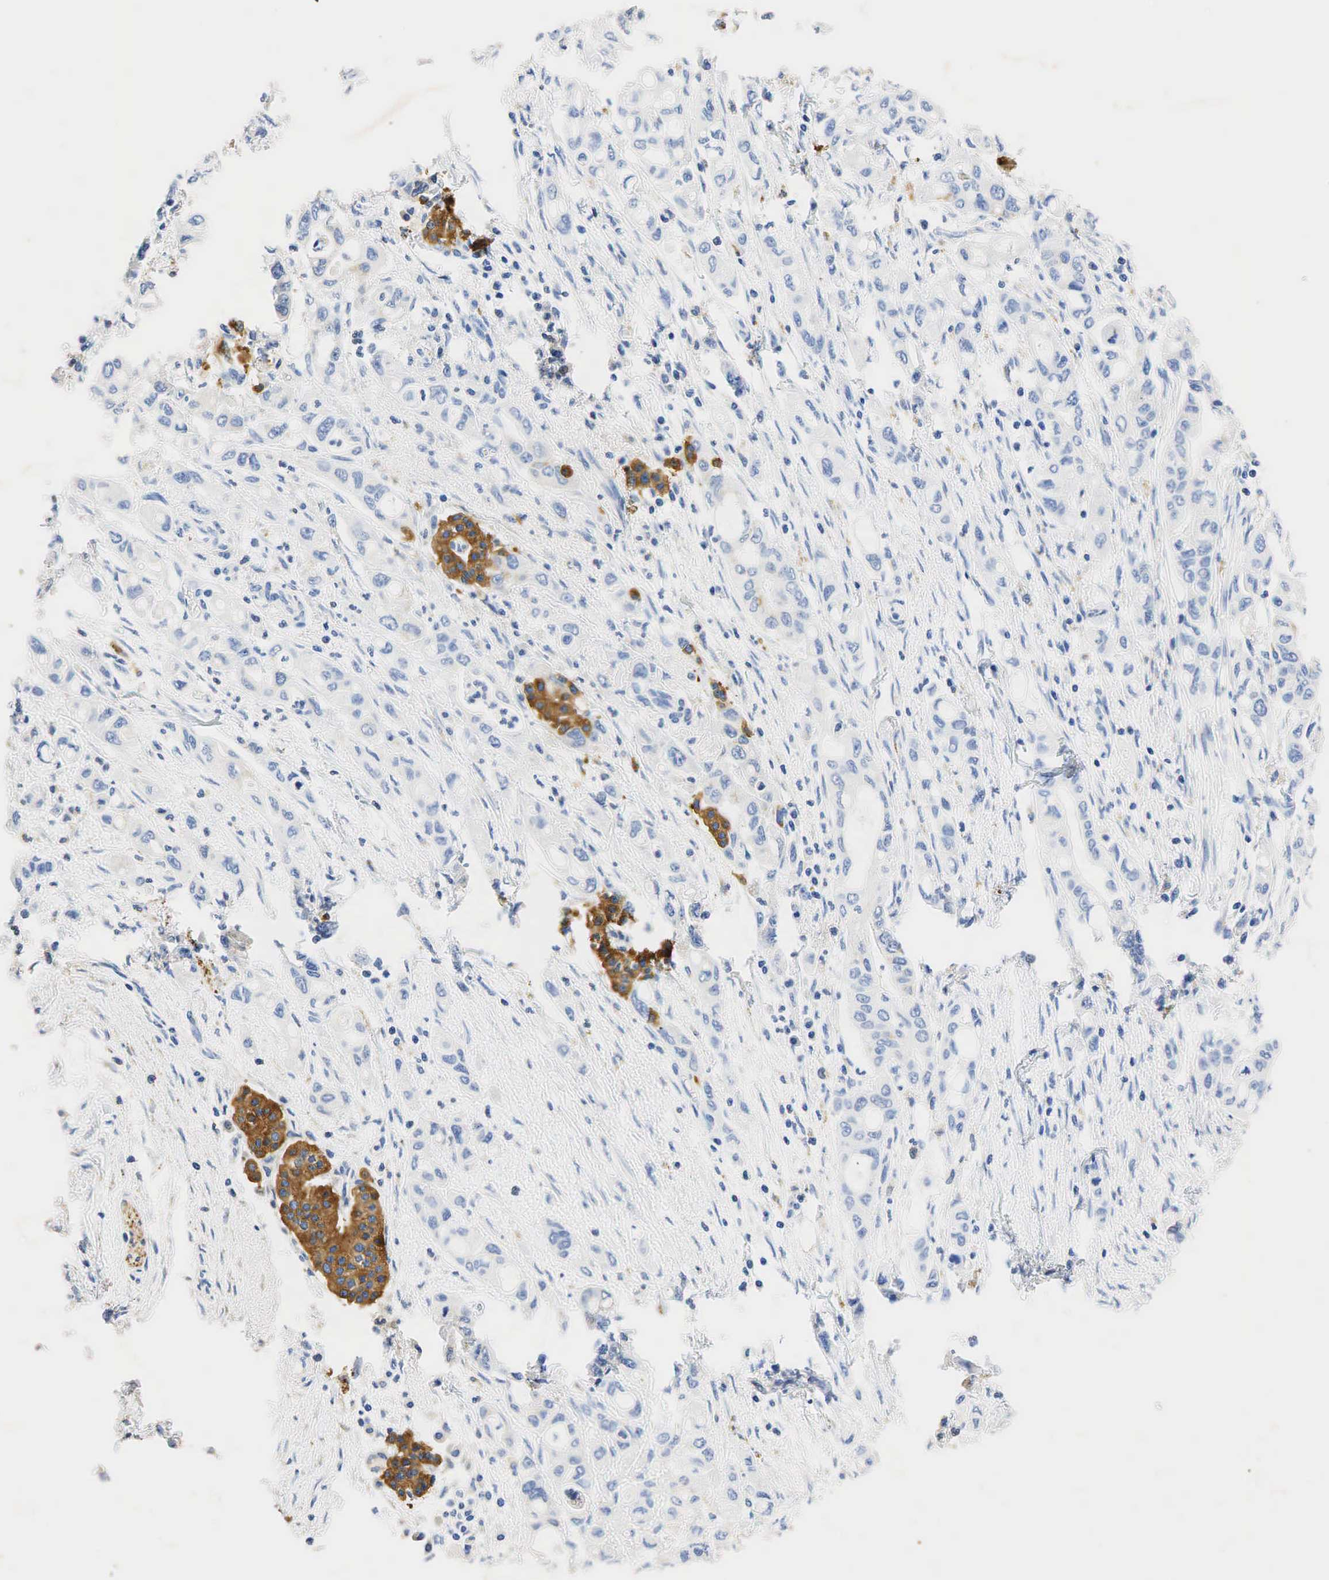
{"staining": {"intensity": "weak", "quantity": "<25%", "location": "cytoplasmic/membranous"}, "tissue": "pancreatic cancer", "cell_type": "Tumor cells", "image_type": "cancer", "snomed": [{"axis": "morphology", "description": "Adenocarcinoma, NOS"}, {"axis": "topography", "description": "Pancreas"}], "caption": "Pancreatic cancer was stained to show a protein in brown. There is no significant positivity in tumor cells.", "gene": "SYP", "patient": {"sex": "female", "age": 57}}